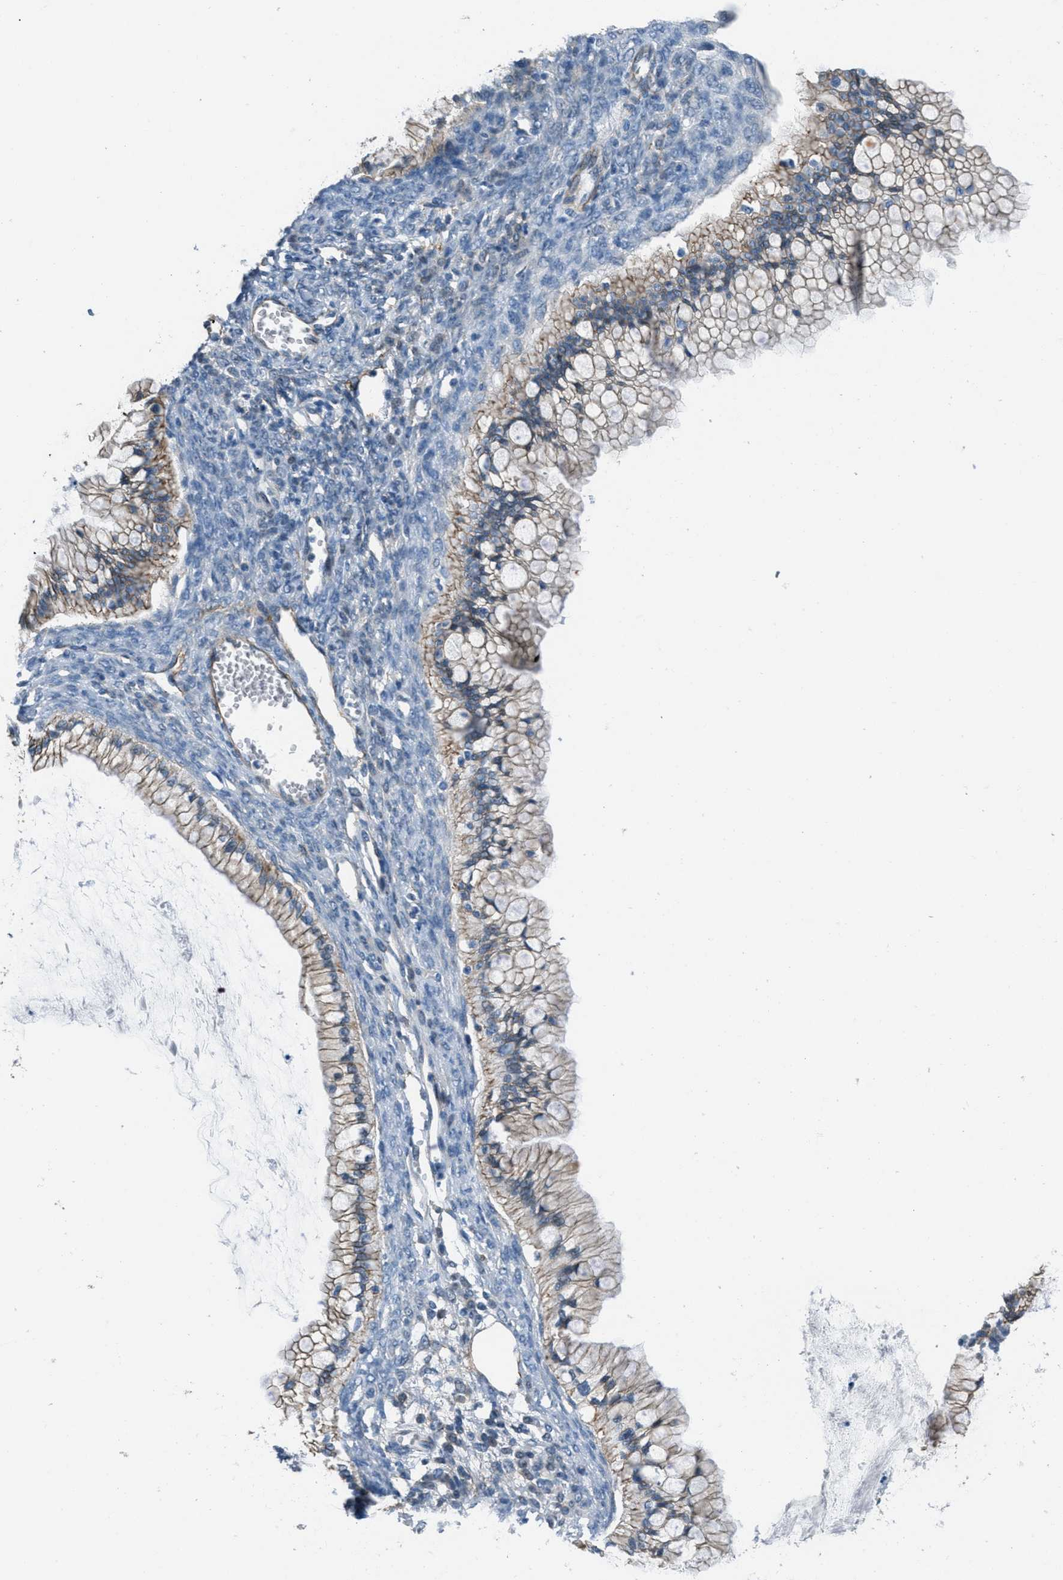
{"staining": {"intensity": "weak", "quantity": "25%-75%", "location": "cytoplasmic/membranous"}, "tissue": "ovarian cancer", "cell_type": "Tumor cells", "image_type": "cancer", "snomed": [{"axis": "morphology", "description": "Cystadenocarcinoma, mucinous, NOS"}, {"axis": "topography", "description": "Ovary"}], "caption": "This micrograph reveals ovarian cancer stained with immunohistochemistry (IHC) to label a protein in brown. The cytoplasmic/membranous of tumor cells show weak positivity for the protein. Nuclei are counter-stained blue.", "gene": "FBN1", "patient": {"sex": "female", "age": 57}}